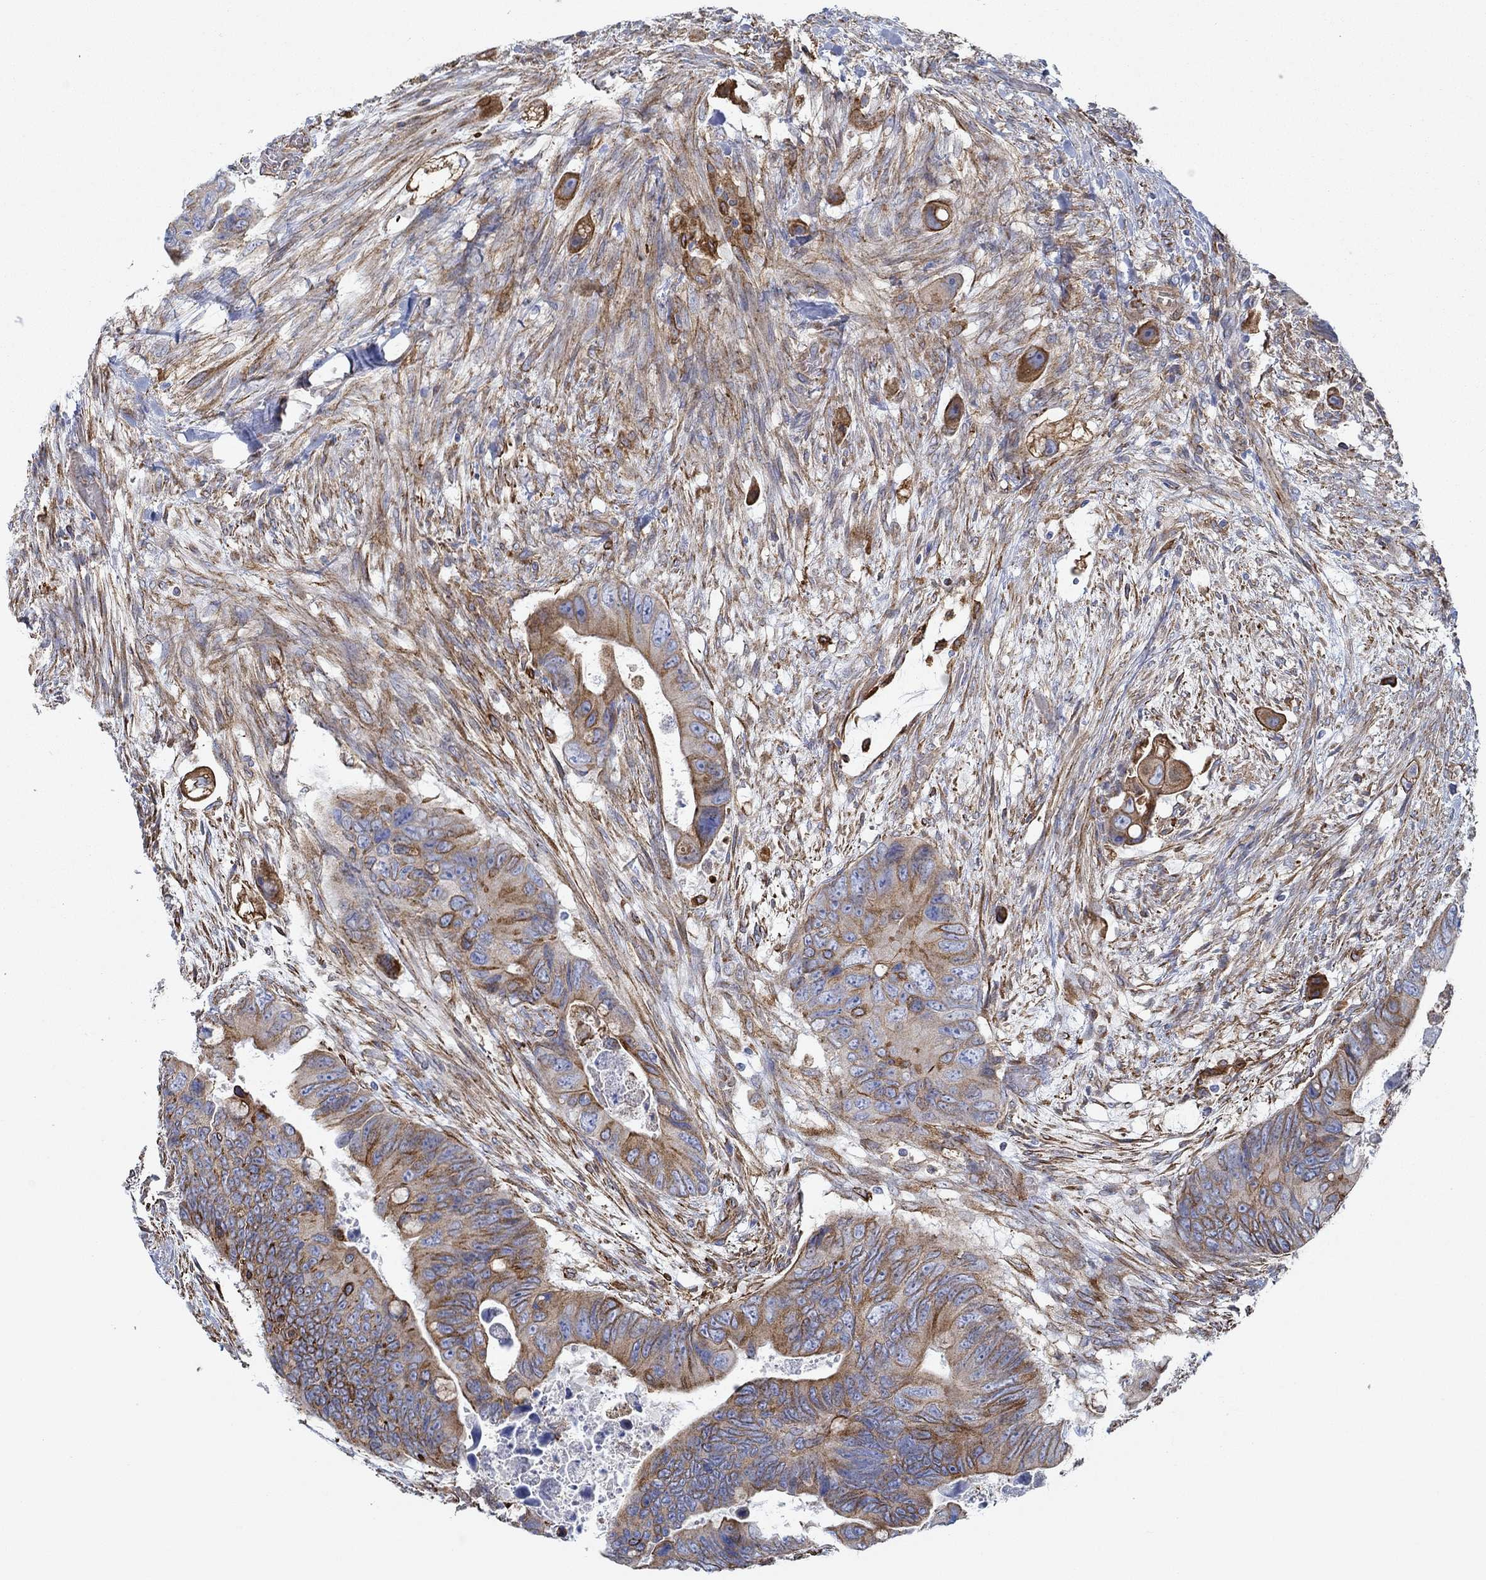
{"staining": {"intensity": "strong", "quantity": "25%-75%", "location": "cytoplasmic/membranous"}, "tissue": "colorectal cancer", "cell_type": "Tumor cells", "image_type": "cancer", "snomed": [{"axis": "morphology", "description": "Adenocarcinoma, NOS"}, {"axis": "topography", "description": "Rectum"}], "caption": "Tumor cells show high levels of strong cytoplasmic/membranous expression in about 25%-75% of cells in human adenocarcinoma (colorectal).", "gene": "STC2", "patient": {"sex": "male", "age": 63}}